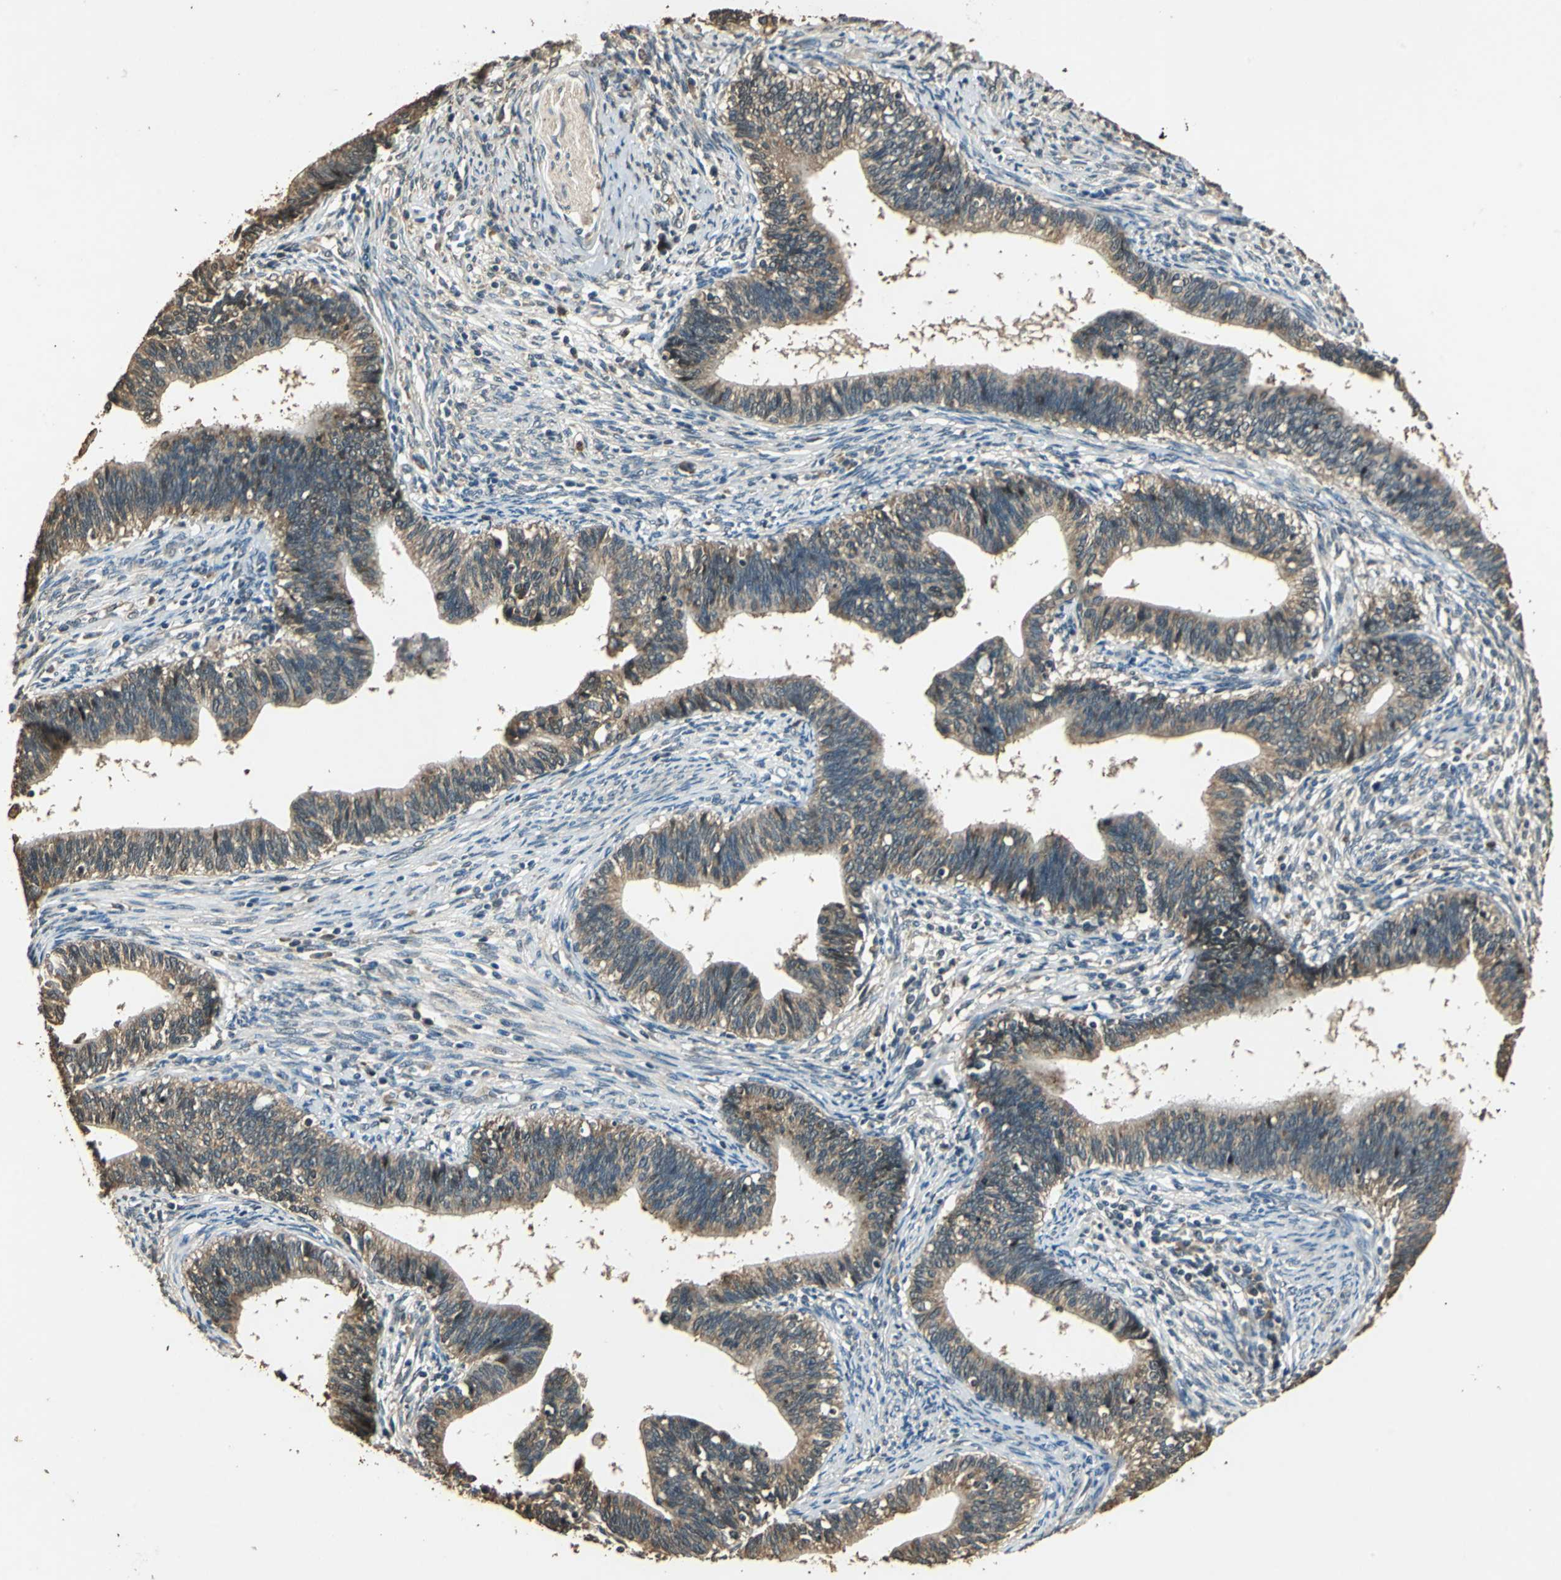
{"staining": {"intensity": "moderate", "quantity": ">75%", "location": "cytoplasmic/membranous"}, "tissue": "cervical cancer", "cell_type": "Tumor cells", "image_type": "cancer", "snomed": [{"axis": "morphology", "description": "Adenocarcinoma, NOS"}, {"axis": "topography", "description": "Cervix"}], "caption": "Human adenocarcinoma (cervical) stained with a brown dye displays moderate cytoplasmic/membranous positive staining in about >75% of tumor cells.", "gene": "TMPRSS4", "patient": {"sex": "female", "age": 44}}